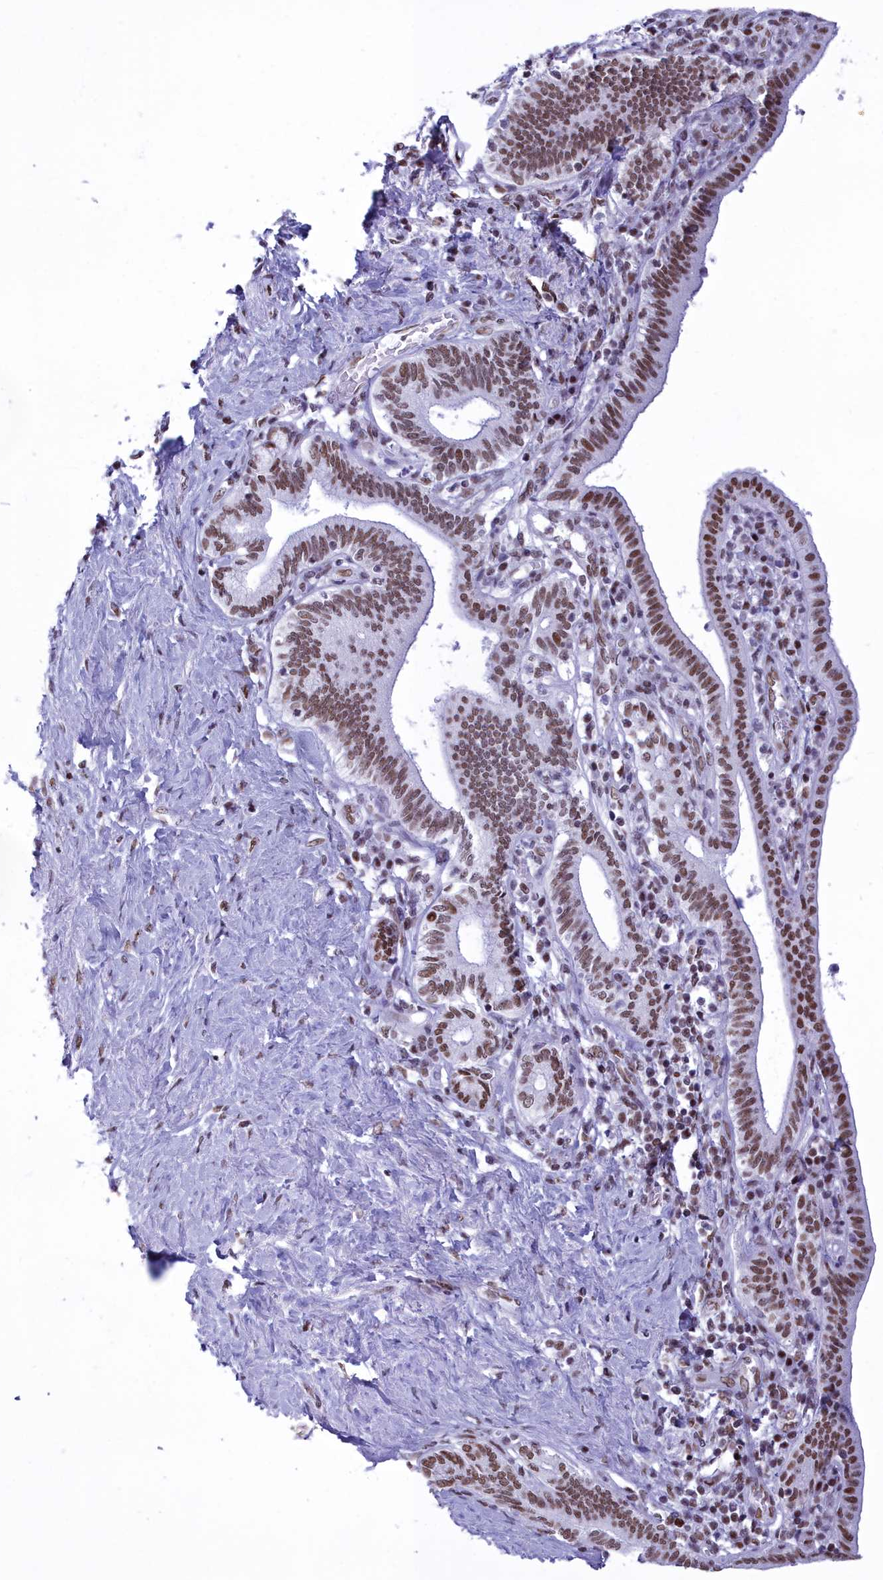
{"staining": {"intensity": "moderate", "quantity": ">75%", "location": "nuclear"}, "tissue": "pancreatic cancer", "cell_type": "Tumor cells", "image_type": "cancer", "snomed": [{"axis": "morphology", "description": "Adenocarcinoma, NOS"}, {"axis": "topography", "description": "Pancreas"}], "caption": "IHC image of human adenocarcinoma (pancreatic) stained for a protein (brown), which shows medium levels of moderate nuclear staining in approximately >75% of tumor cells.", "gene": "CDC26", "patient": {"sex": "female", "age": 73}}